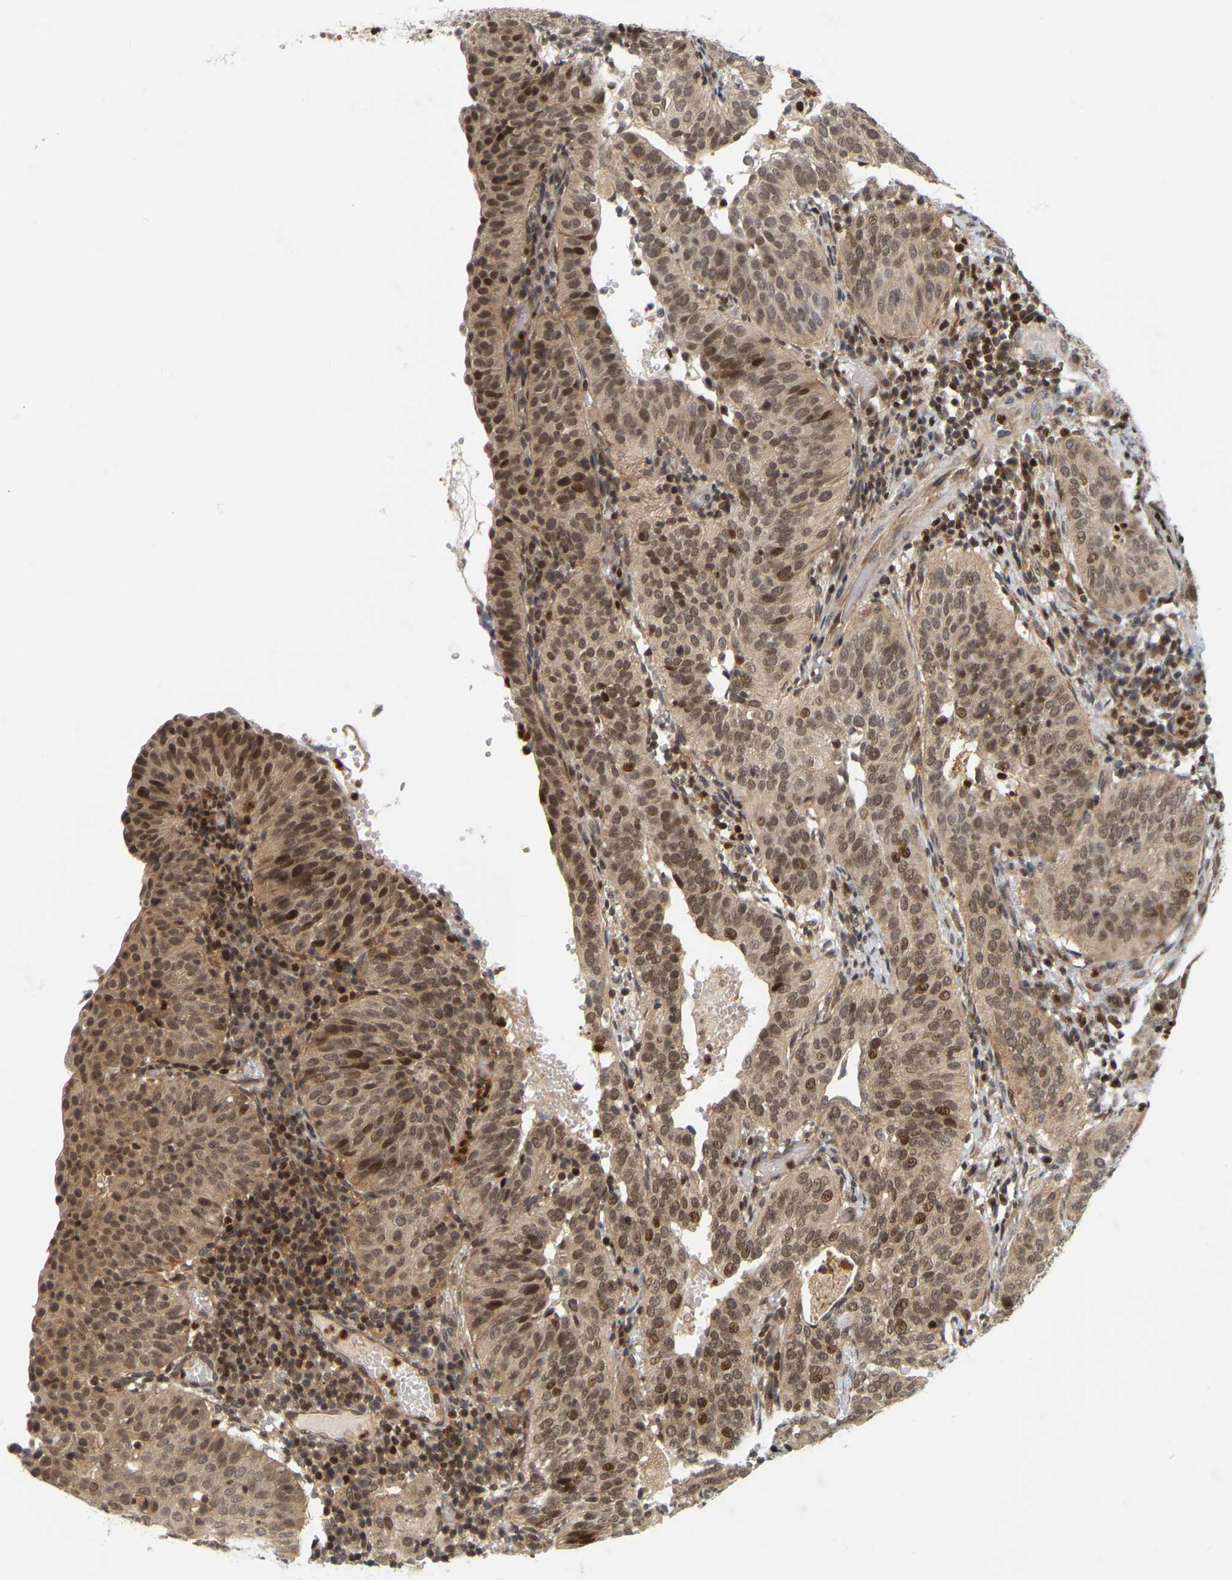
{"staining": {"intensity": "moderate", "quantity": ">75%", "location": "cytoplasmic/membranous,nuclear"}, "tissue": "cervical cancer", "cell_type": "Tumor cells", "image_type": "cancer", "snomed": [{"axis": "morphology", "description": "Squamous cell carcinoma, NOS"}, {"axis": "topography", "description": "Cervix"}], "caption": "A histopathology image of cervical squamous cell carcinoma stained for a protein demonstrates moderate cytoplasmic/membranous and nuclear brown staining in tumor cells.", "gene": "NFE2L2", "patient": {"sex": "female", "age": 39}}